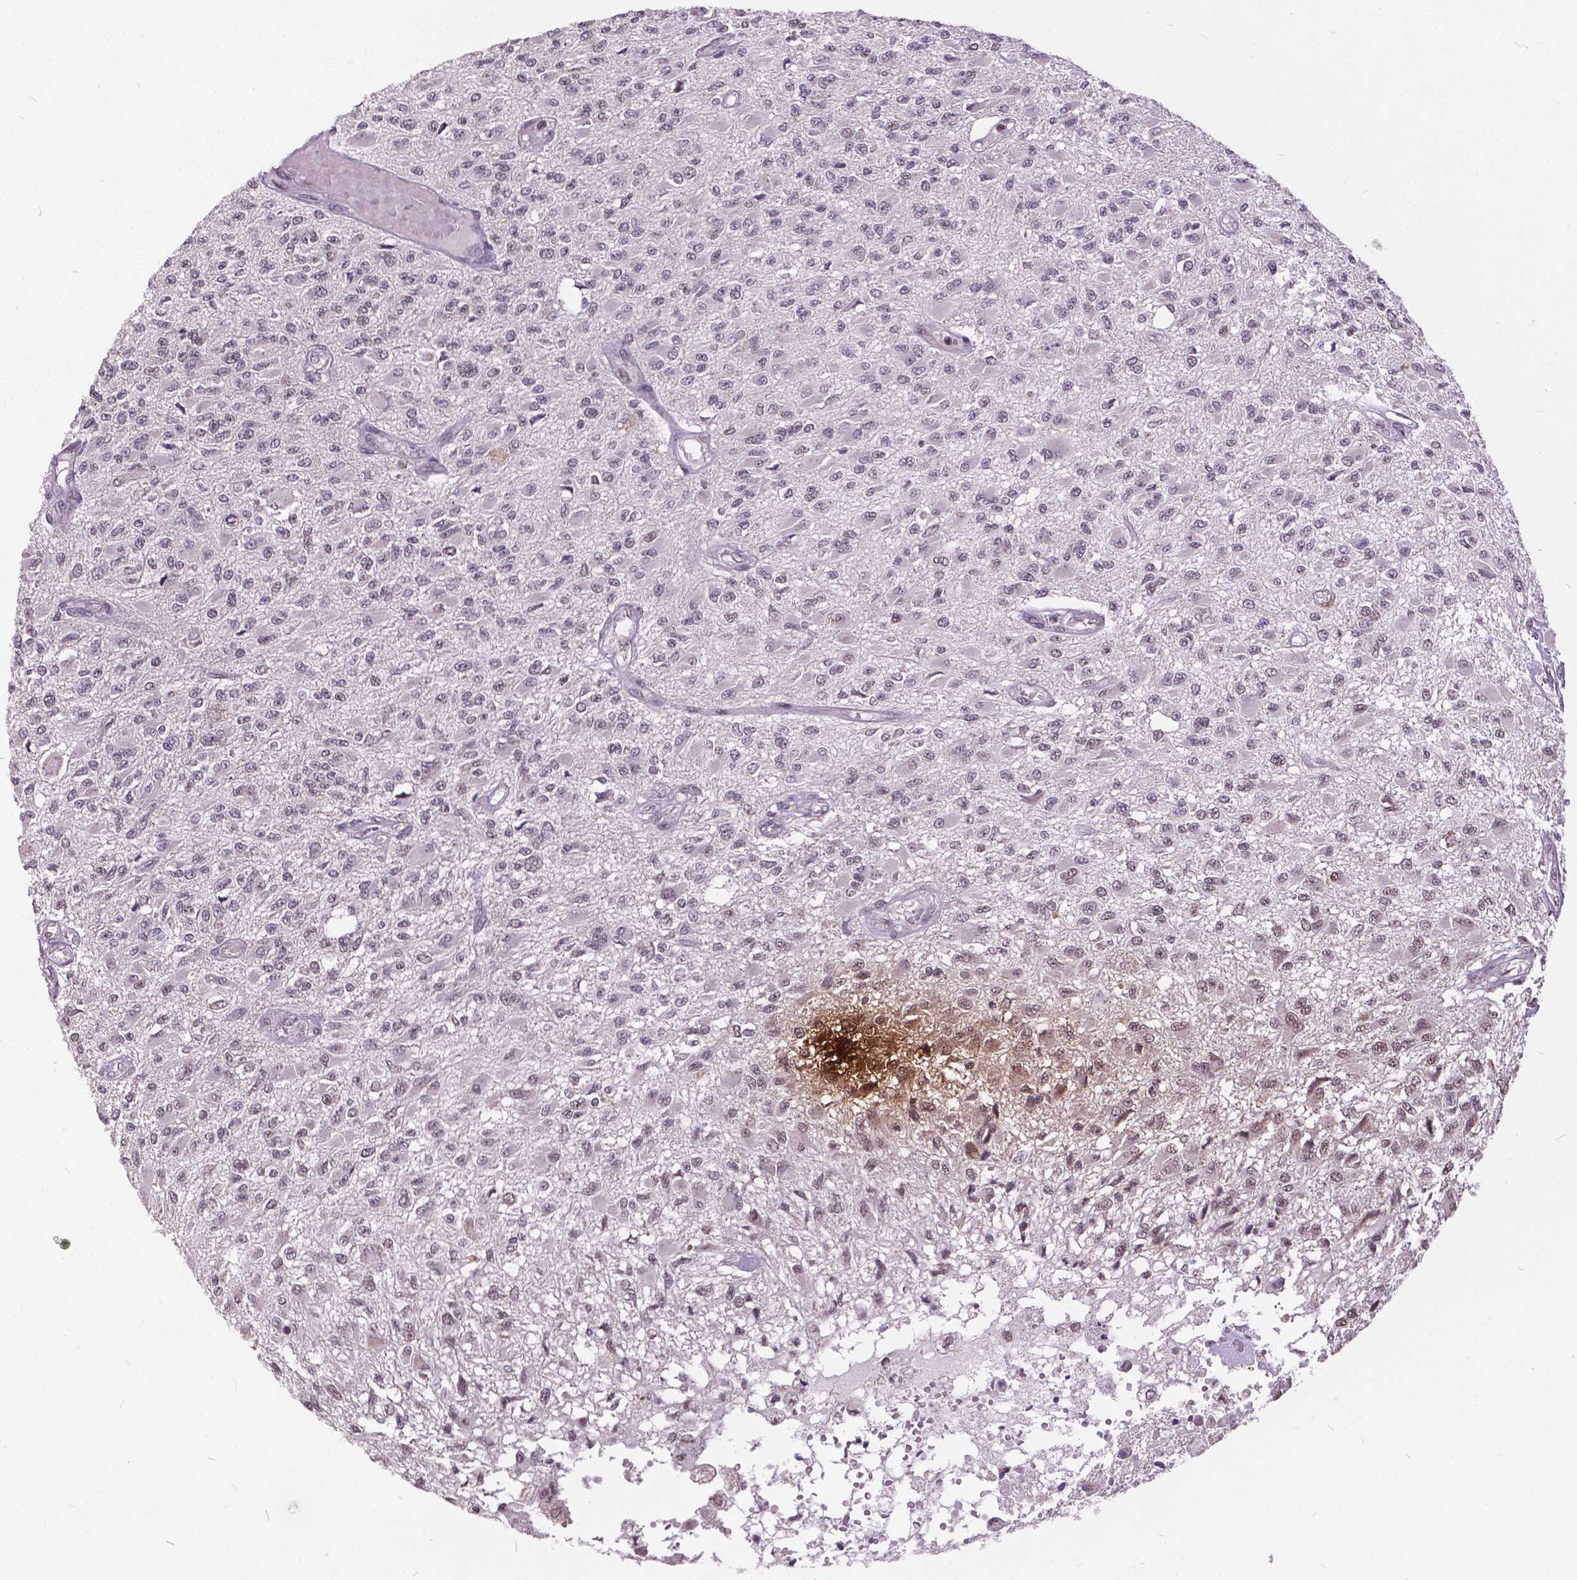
{"staining": {"intensity": "negative", "quantity": "none", "location": "none"}, "tissue": "glioma", "cell_type": "Tumor cells", "image_type": "cancer", "snomed": [{"axis": "morphology", "description": "Glioma, malignant, High grade"}, {"axis": "topography", "description": "Brain"}], "caption": "IHC image of neoplastic tissue: glioma stained with DAB shows no significant protein staining in tumor cells. (DAB (3,3'-diaminobenzidine) IHC with hematoxylin counter stain).", "gene": "MSH2", "patient": {"sex": "female", "age": 63}}